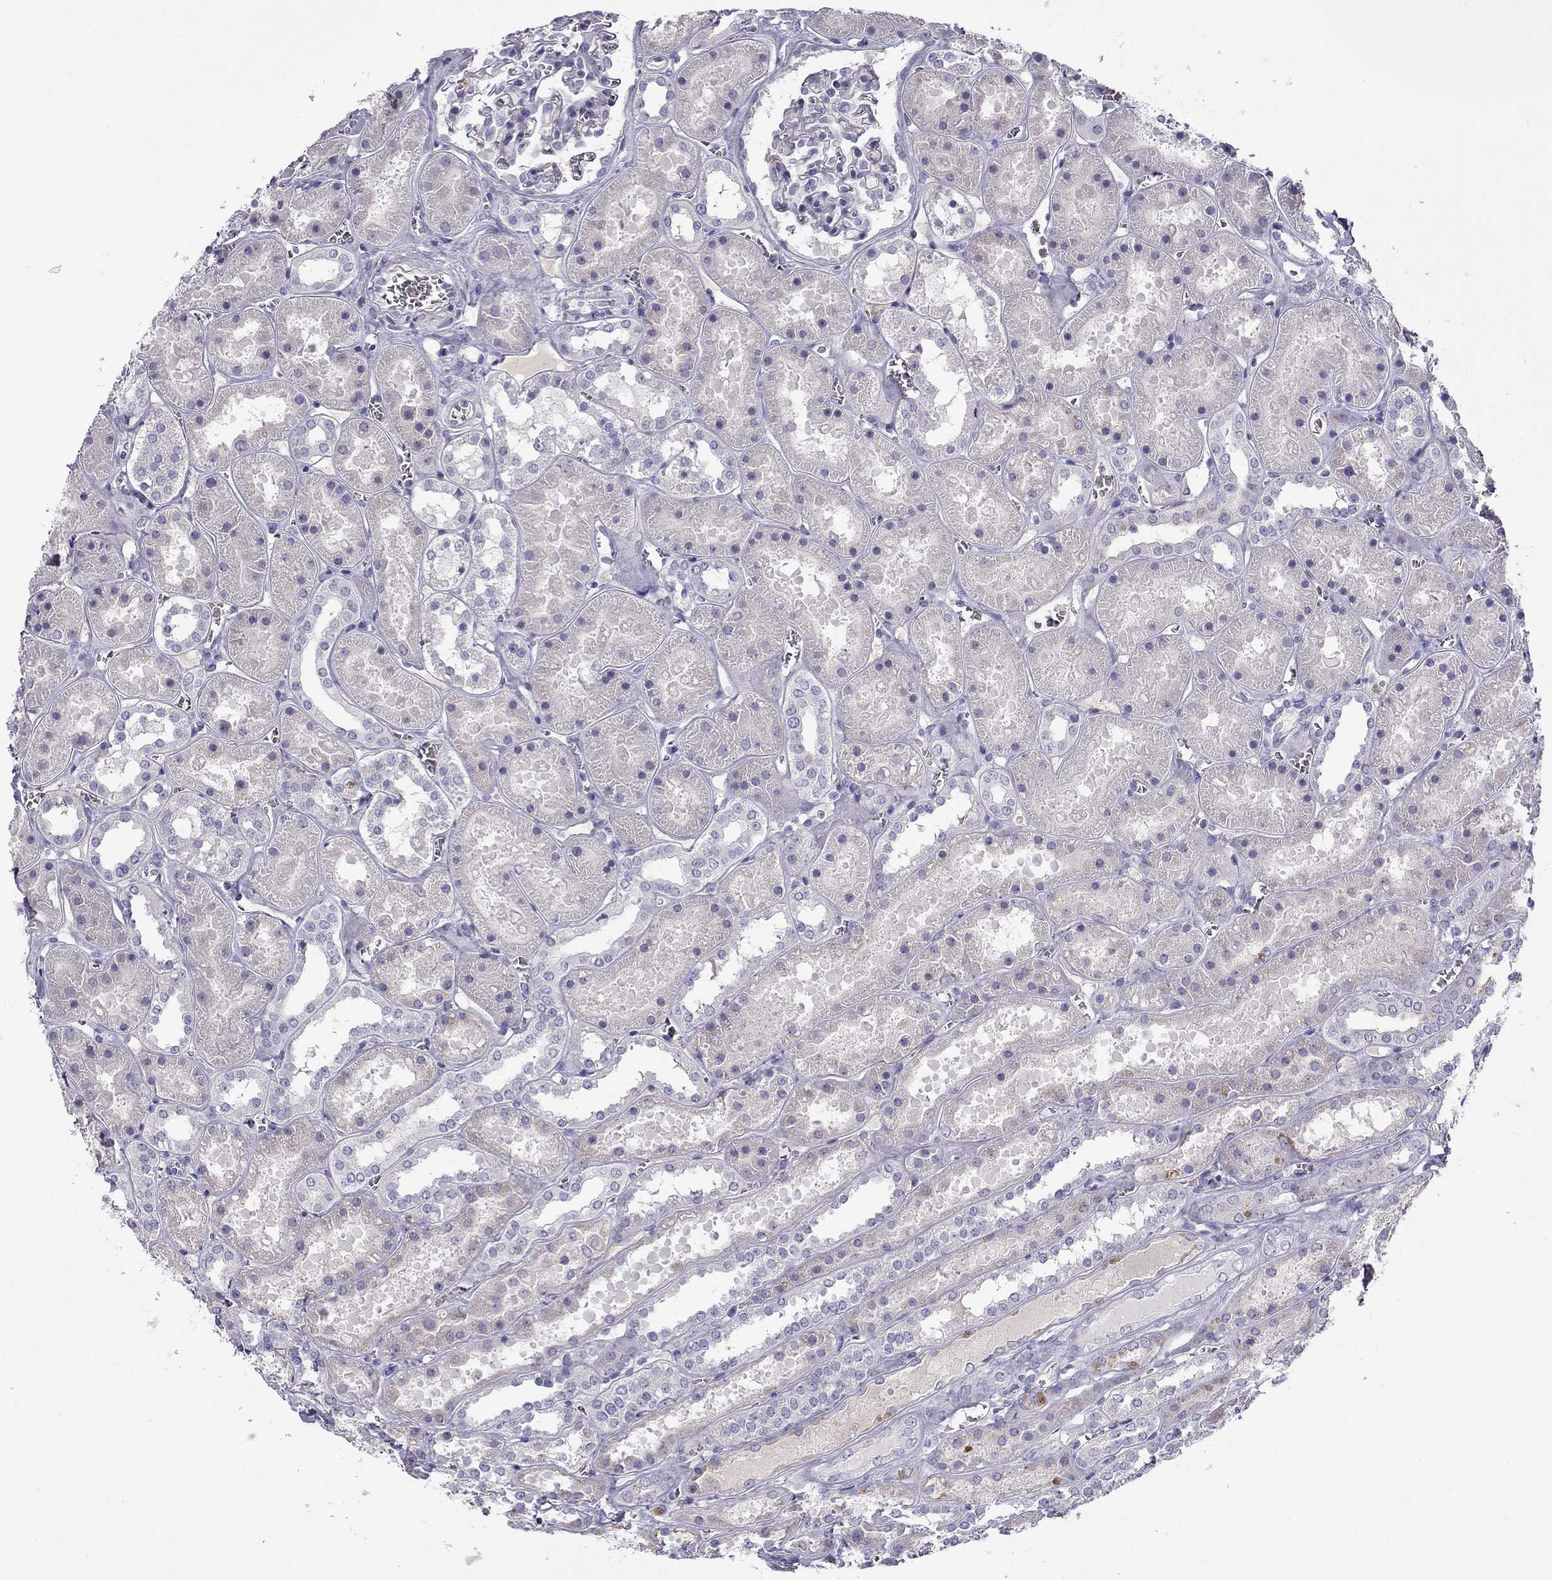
{"staining": {"intensity": "negative", "quantity": "none", "location": "none"}, "tissue": "kidney", "cell_type": "Cells in glomeruli", "image_type": "normal", "snomed": [{"axis": "morphology", "description": "Normal tissue, NOS"}, {"axis": "topography", "description": "Kidney"}], "caption": "There is no significant positivity in cells in glomeruli of kidney. (DAB (3,3'-diaminobenzidine) IHC visualized using brightfield microscopy, high magnification).", "gene": "STOML3", "patient": {"sex": "female", "age": 41}}